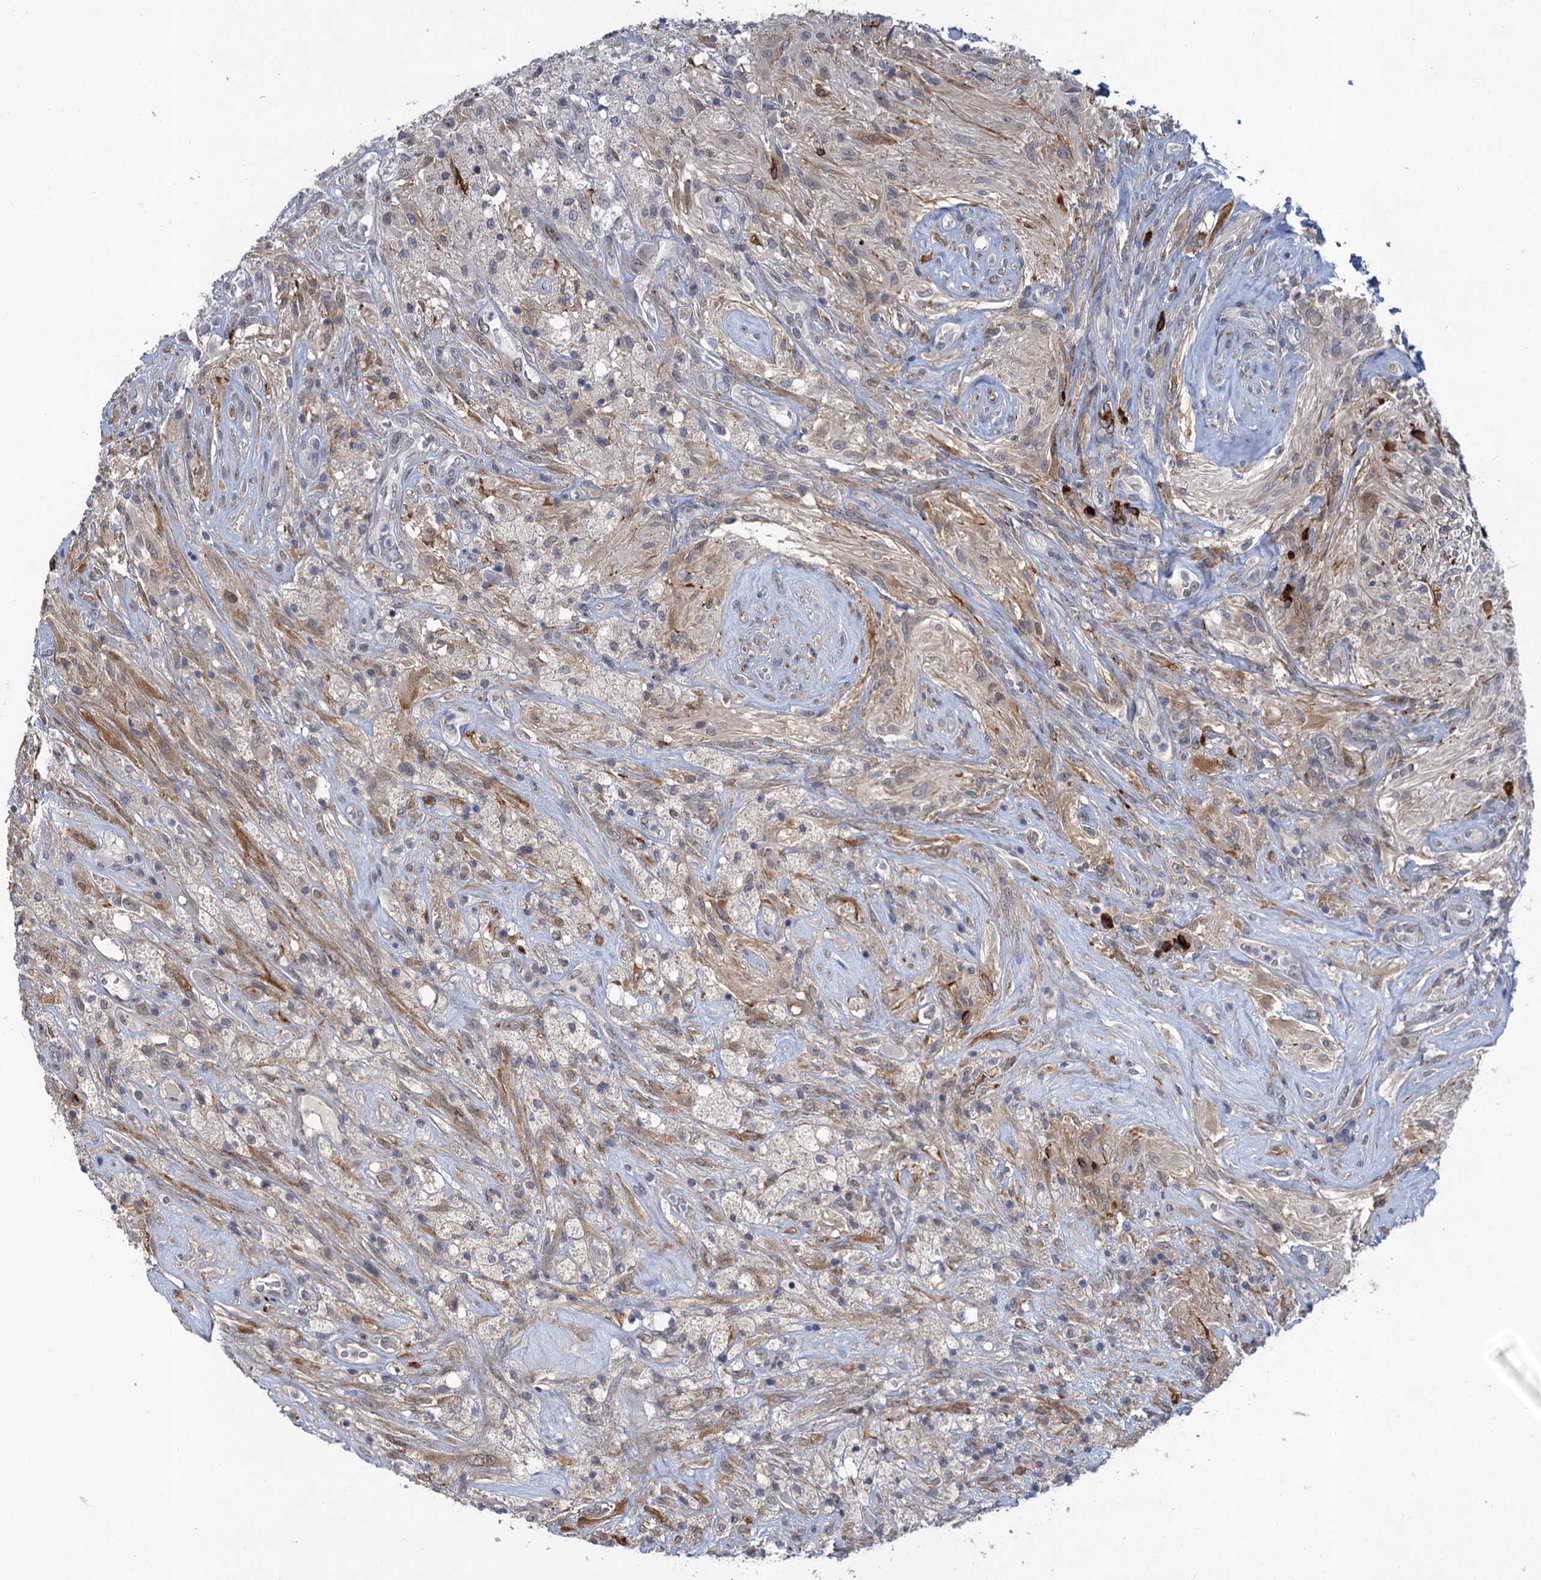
{"staining": {"intensity": "negative", "quantity": "none", "location": "none"}, "tissue": "glioma", "cell_type": "Tumor cells", "image_type": "cancer", "snomed": [{"axis": "morphology", "description": "Glioma, malignant, High grade"}, {"axis": "topography", "description": "Brain"}], "caption": "DAB immunohistochemical staining of human glioma exhibits no significant staining in tumor cells.", "gene": "MRFAP1", "patient": {"sex": "male", "age": 56}}